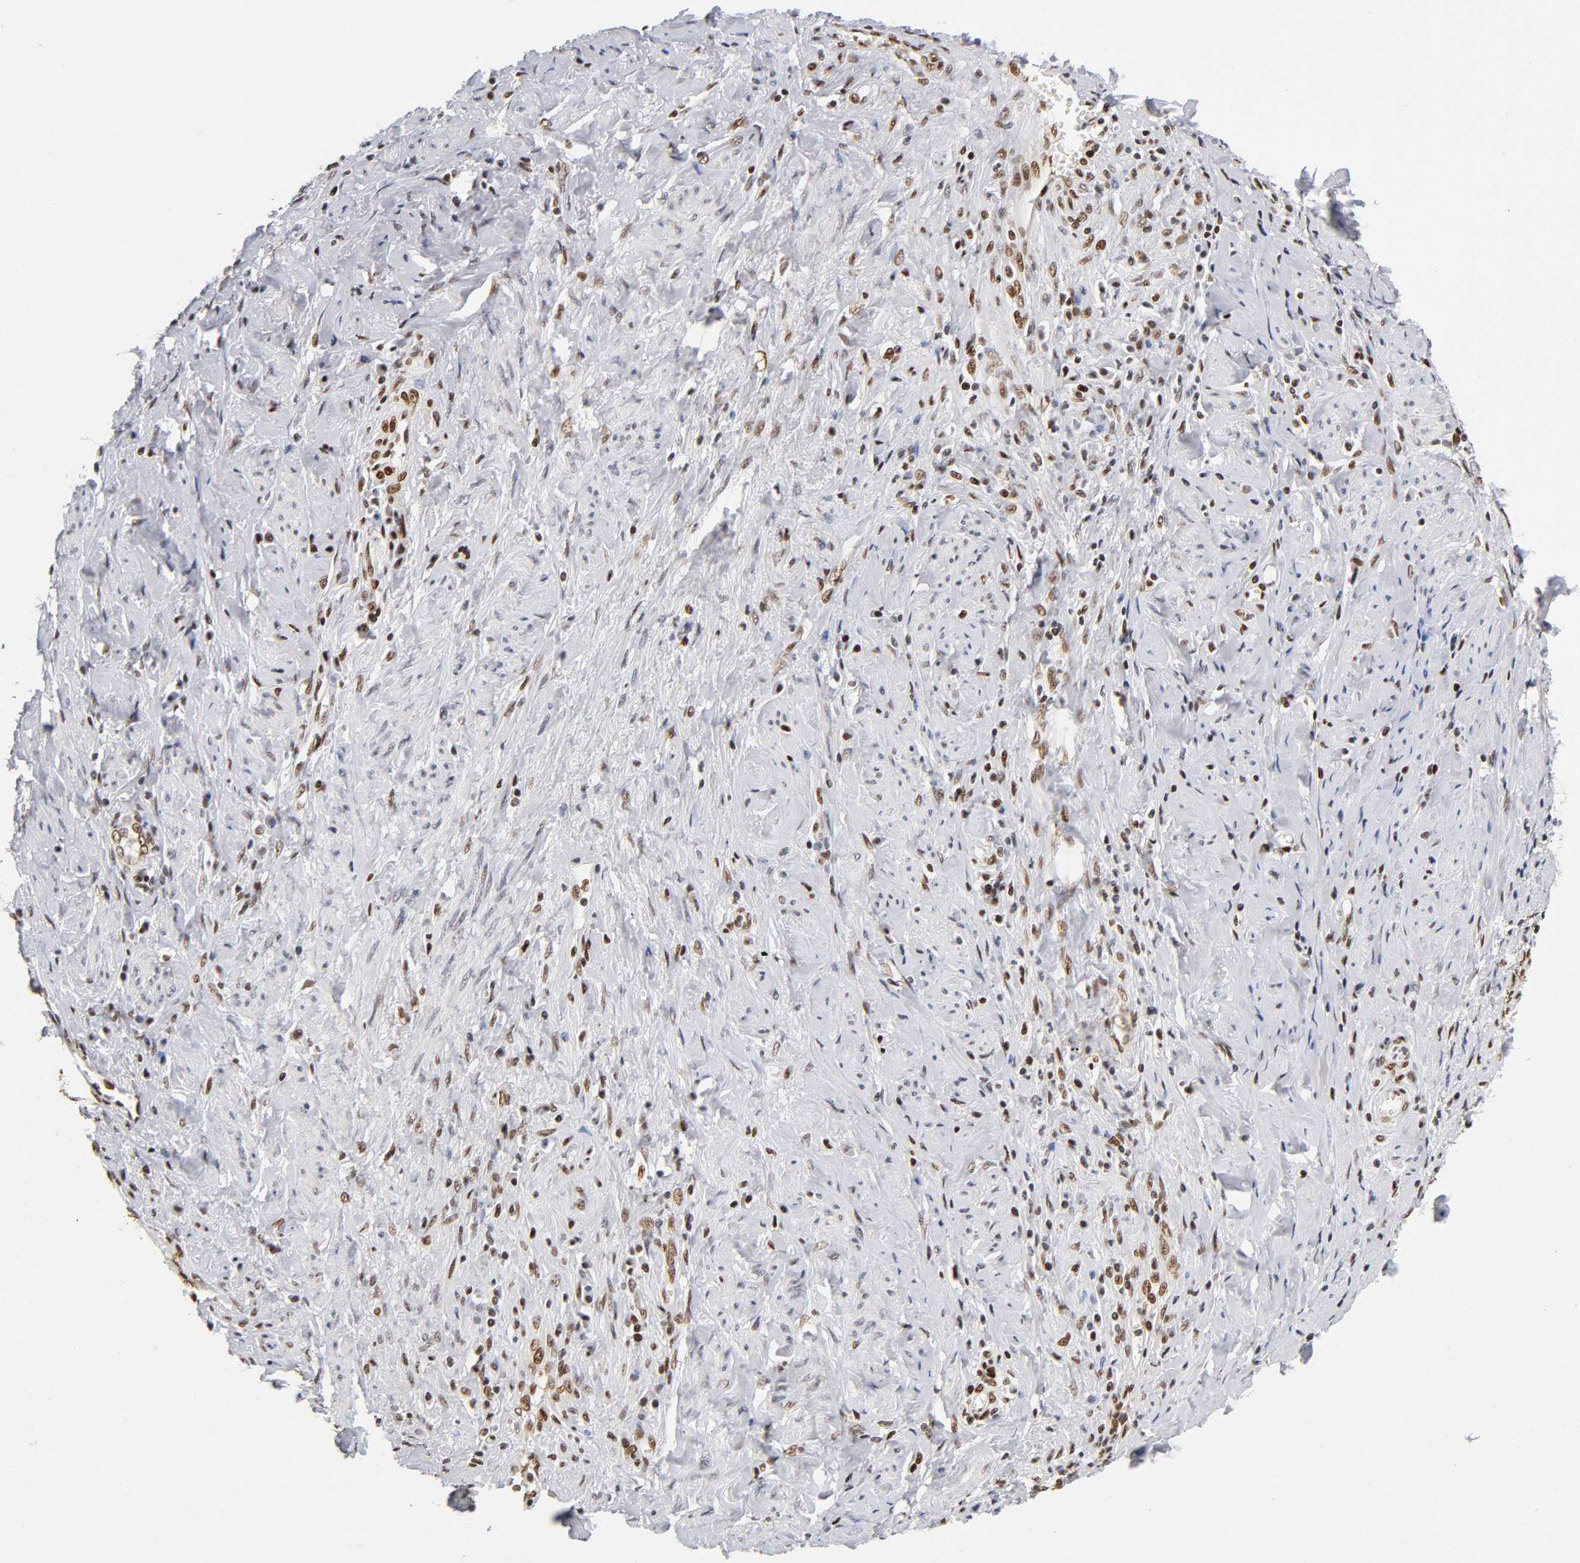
{"staining": {"intensity": "strong", "quantity": "25%-75%", "location": "nuclear"}, "tissue": "cervical cancer", "cell_type": "Tumor cells", "image_type": "cancer", "snomed": [{"axis": "morphology", "description": "Squamous cell carcinoma, NOS"}, {"axis": "topography", "description": "Cervix"}], "caption": "High-magnification brightfield microscopy of squamous cell carcinoma (cervical) stained with DAB (brown) and counterstained with hematoxylin (blue). tumor cells exhibit strong nuclear staining is present in about25%-75% of cells. (brown staining indicates protein expression, while blue staining denotes nuclei).", "gene": "NR3C1", "patient": {"sex": "female", "age": 53}}